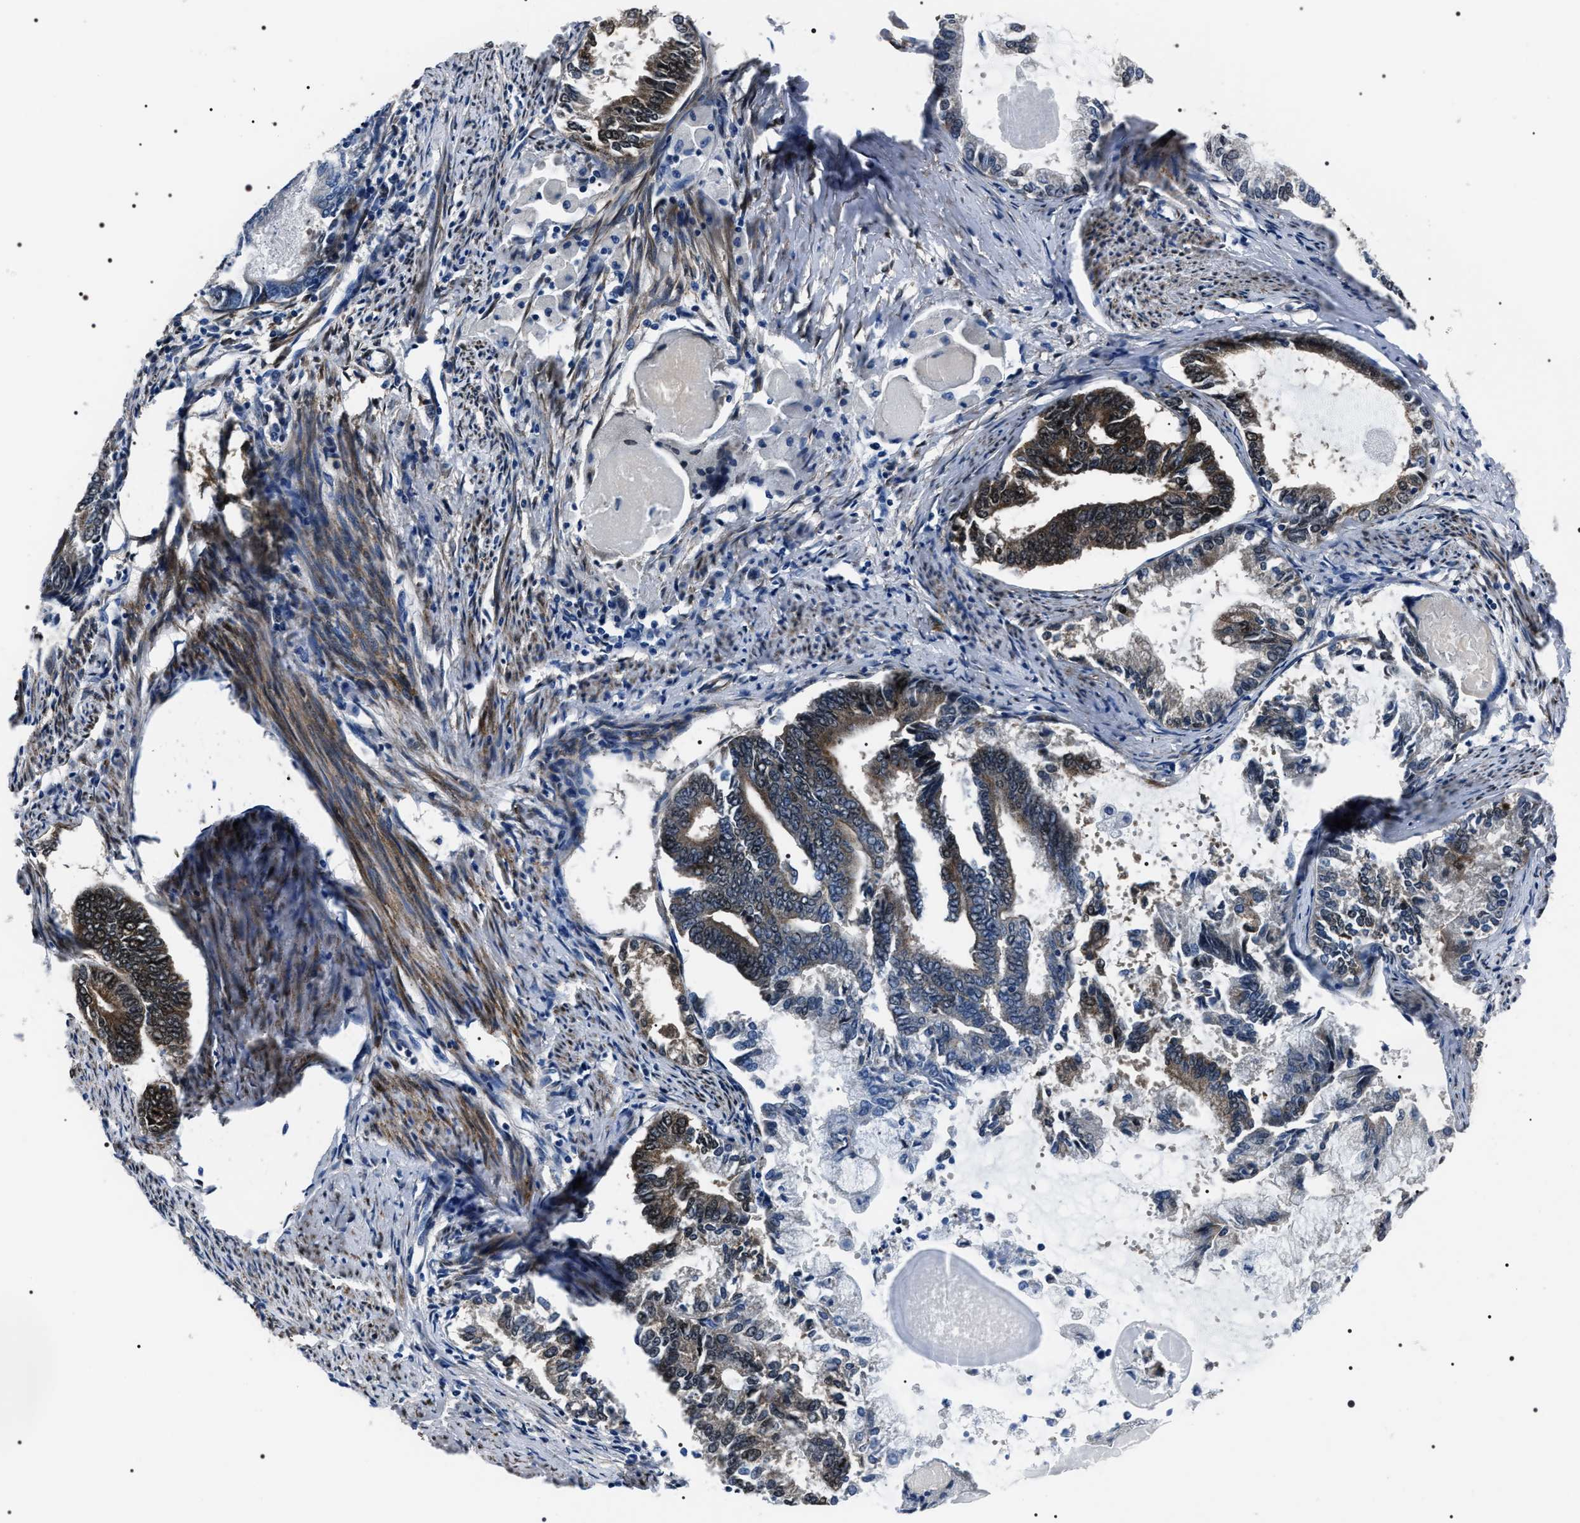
{"staining": {"intensity": "moderate", "quantity": "25%-75%", "location": "cytoplasmic/membranous"}, "tissue": "endometrial cancer", "cell_type": "Tumor cells", "image_type": "cancer", "snomed": [{"axis": "morphology", "description": "Adenocarcinoma, NOS"}, {"axis": "topography", "description": "Endometrium"}], "caption": "Protein staining of adenocarcinoma (endometrial) tissue displays moderate cytoplasmic/membranous expression in approximately 25%-75% of tumor cells.", "gene": "BAG2", "patient": {"sex": "female", "age": 86}}